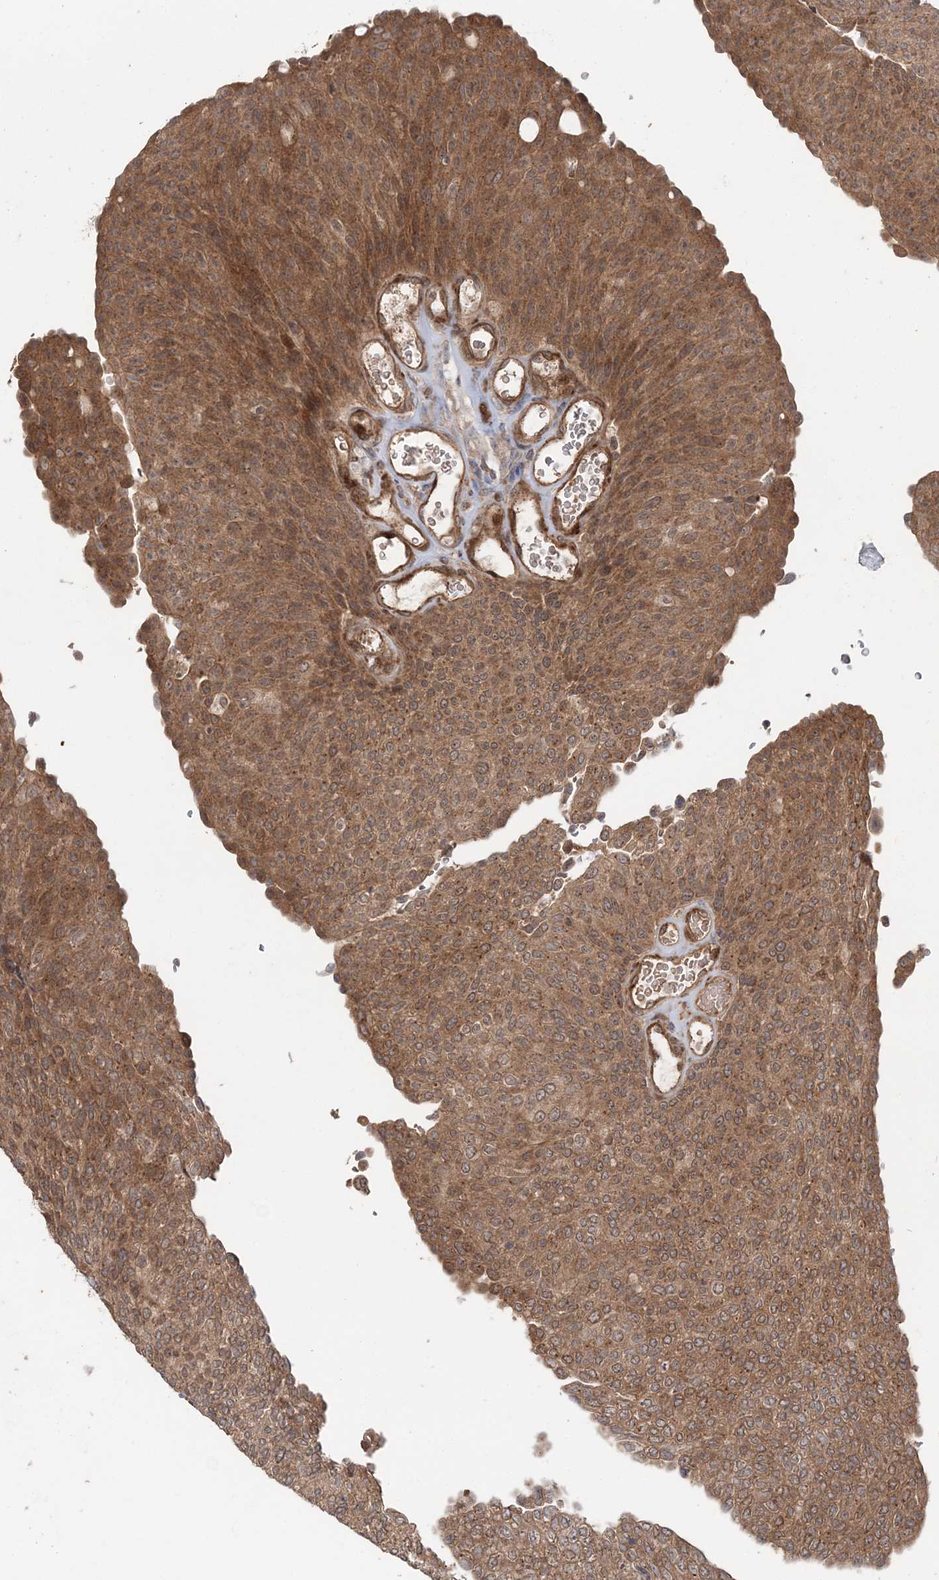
{"staining": {"intensity": "moderate", "quantity": ">75%", "location": "cytoplasmic/membranous"}, "tissue": "urothelial cancer", "cell_type": "Tumor cells", "image_type": "cancer", "snomed": [{"axis": "morphology", "description": "Urothelial carcinoma, Low grade"}, {"axis": "topography", "description": "Urinary bladder"}], "caption": "About >75% of tumor cells in urothelial carcinoma (low-grade) exhibit moderate cytoplasmic/membranous protein positivity as visualized by brown immunohistochemical staining.", "gene": "UBTD2", "patient": {"sex": "female", "age": 79}}